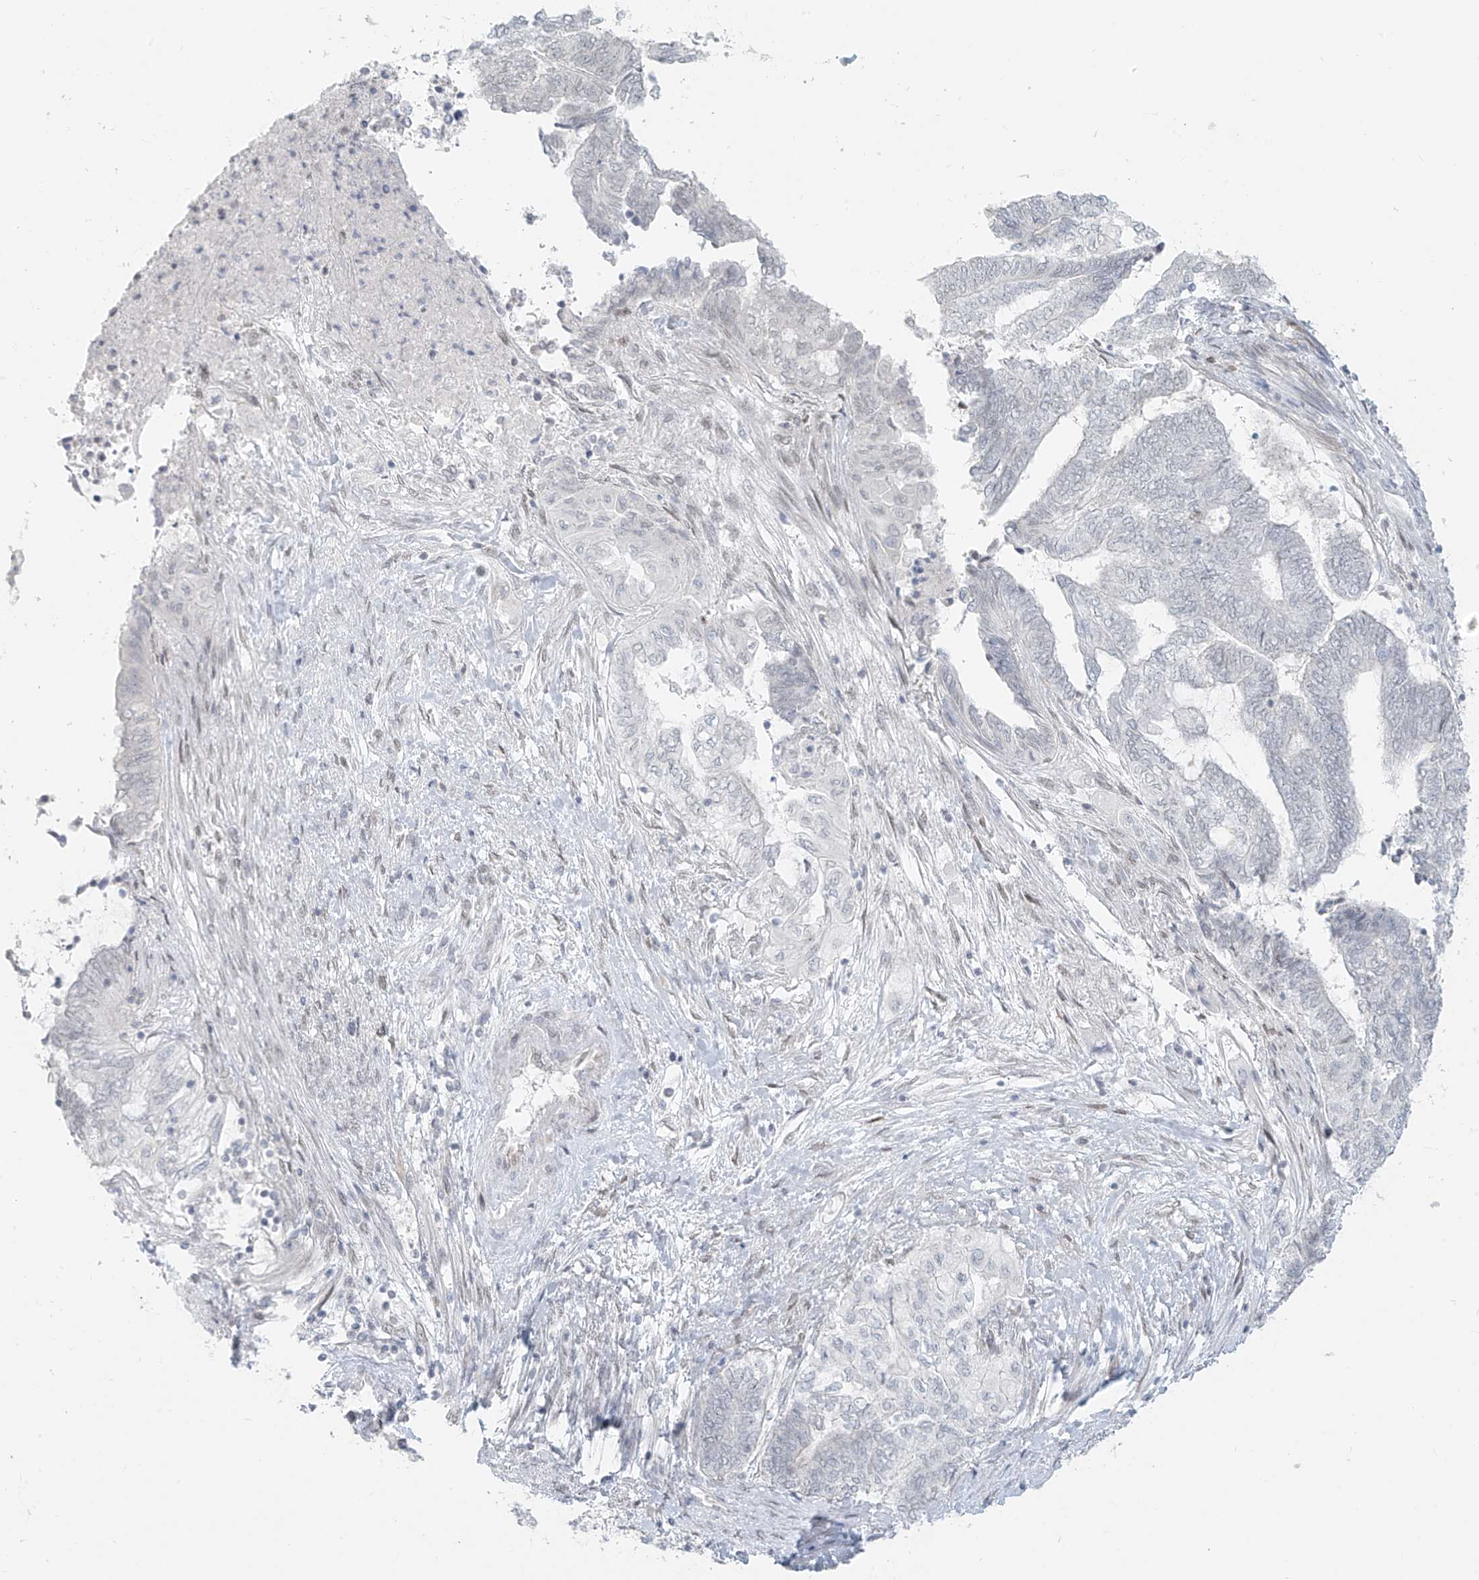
{"staining": {"intensity": "negative", "quantity": "none", "location": "none"}, "tissue": "endometrial cancer", "cell_type": "Tumor cells", "image_type": "cancer", "snomed": [{"axis": "morphology", "description": "Adenocarcinoma, NOS"}, {"axis": "topography", "description": "Uterus"}, {"axis": "topography", "description": "Endometrium"}], "caption": "Immunohistochemistry (IHC) image of human endometrial adenocarcinoma stained for a protein (brown), which shows no expression in tumor cells.", "gene": "OSBPL7", "patient": {"sex": "female", "age": 70}}